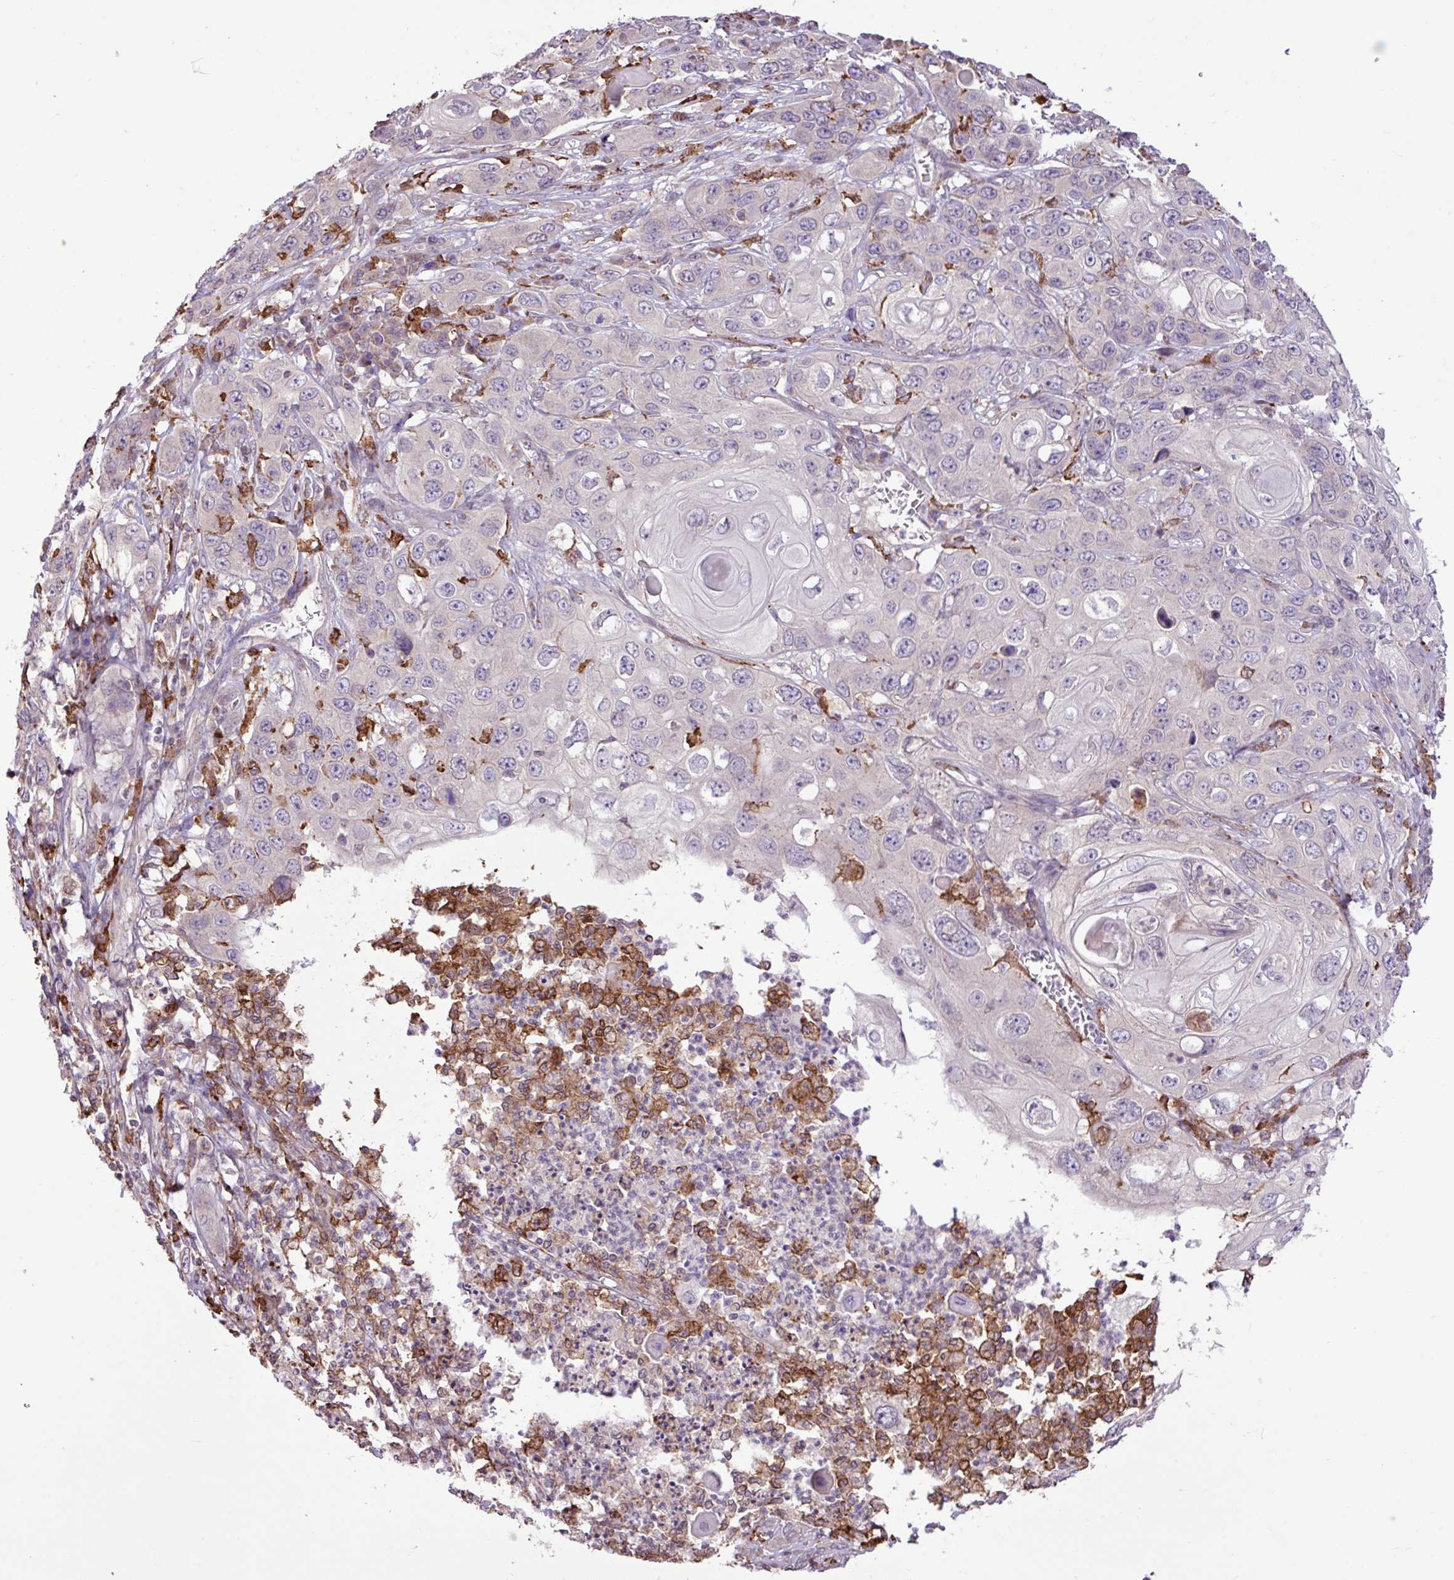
{"staining": {"intensity": "negative", "quantity": "none", "location": "none"}, "tissue": "skin cancer", "cell_type": "Tumor cells", "image_type": "cancer", "snomed": [{"axis": "morphology", "description": "Squamous cell carcinoma, NOS"}, {"axis": "topography", "description": "Skin"}], "caption": "The photomicrograph shows no staining of tumor cells in skin cancer.", "gene": "ARHGEF25", "patient": {"sex": "male", "age": 55}}